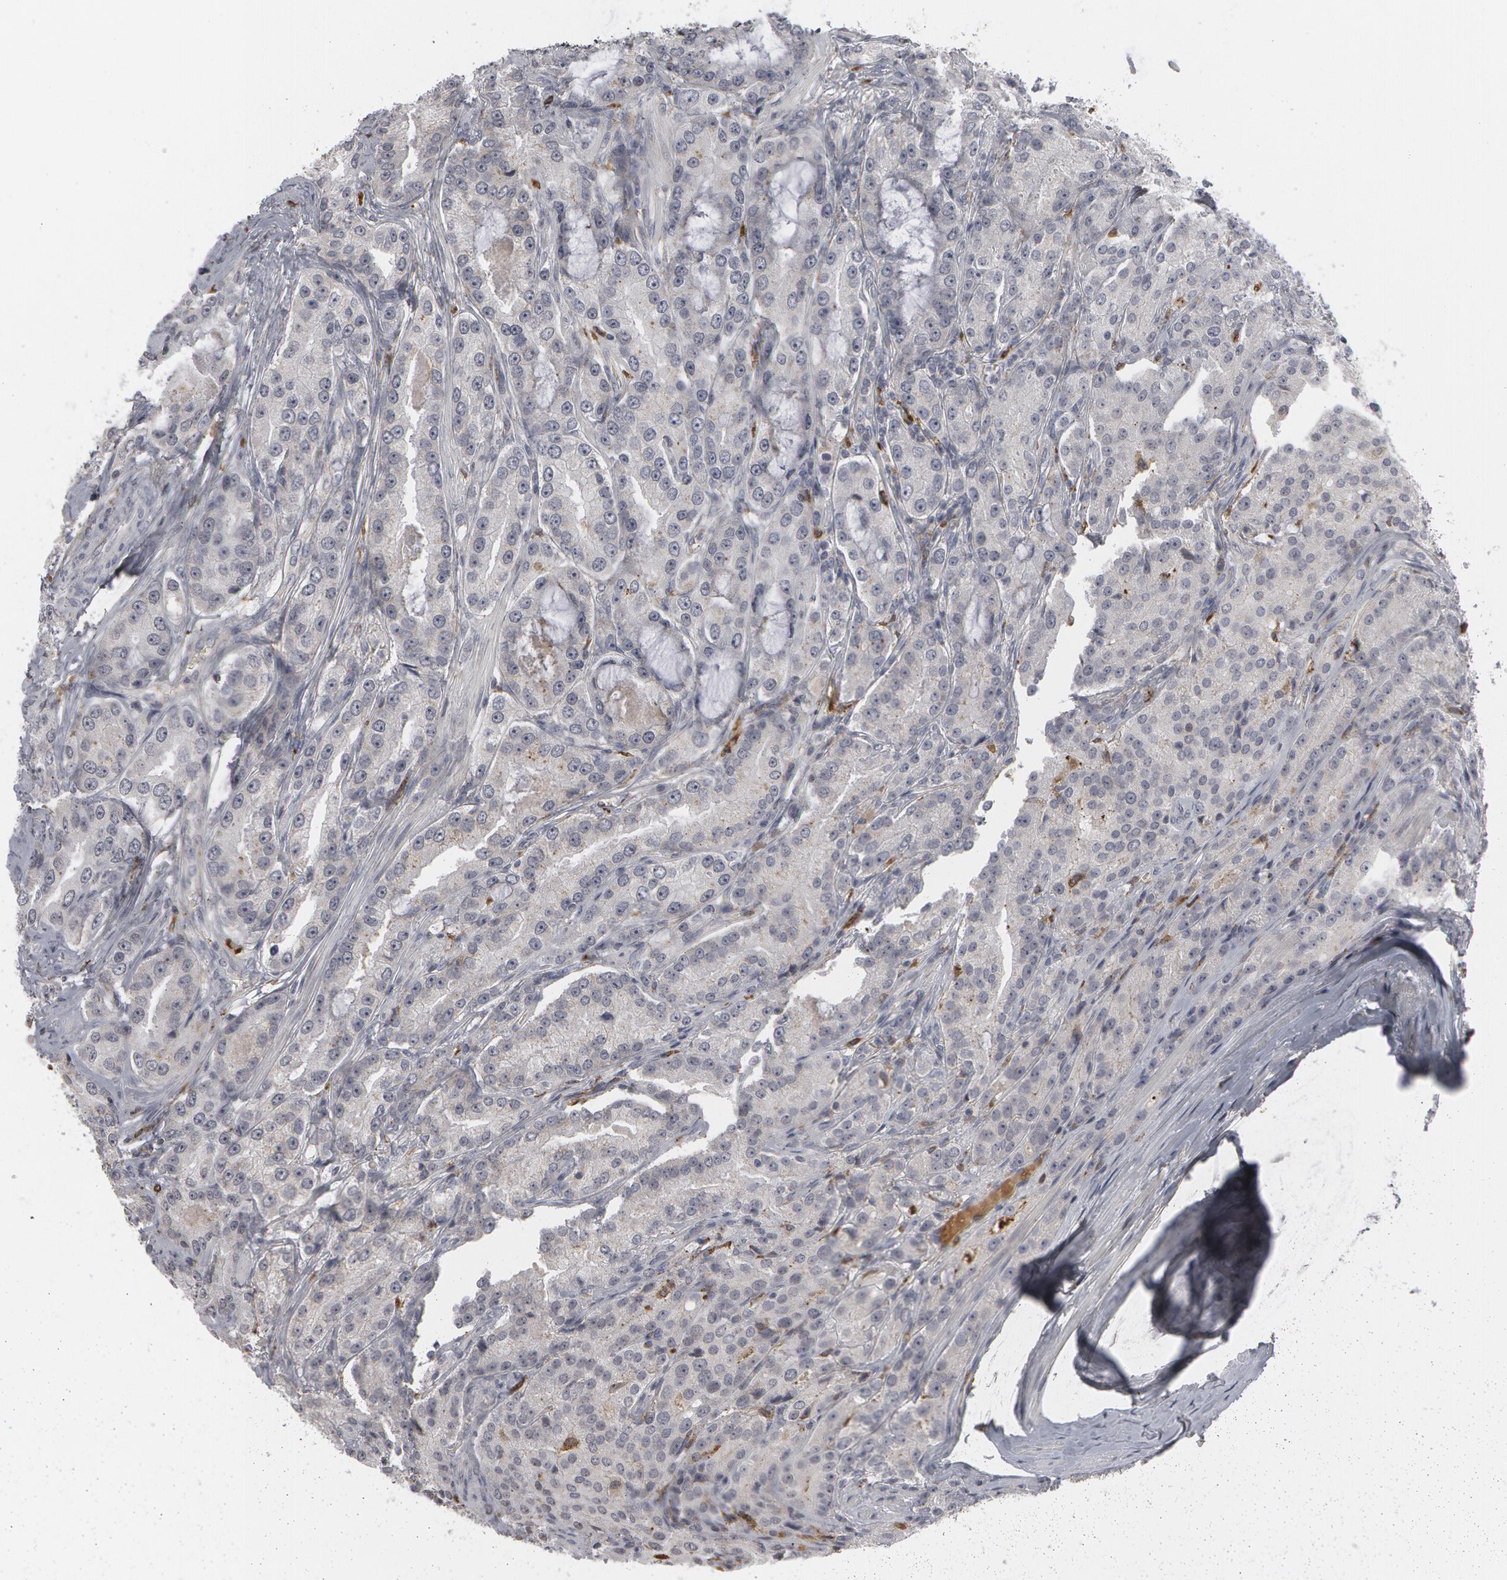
{"staining": {"intensity": "negative", "quantity": "none", "location": "none"}, "tissue": "prostate cancer", "cell_type": "Tumor cells", "image_type": "cancer", "snomed": [{"axis": "morphology", "description": "Adenocarcinoma, Medium grade"}, {"axis": "topography", "description": "Prostate"}], "caption": "A histopathology image of medium-grade adenocarcinoma (prostate) stained for a protein exhibits no brown staining in tumor cells.", "gene": "C1QC", "patient": {"sex": "male", "age": 72}}